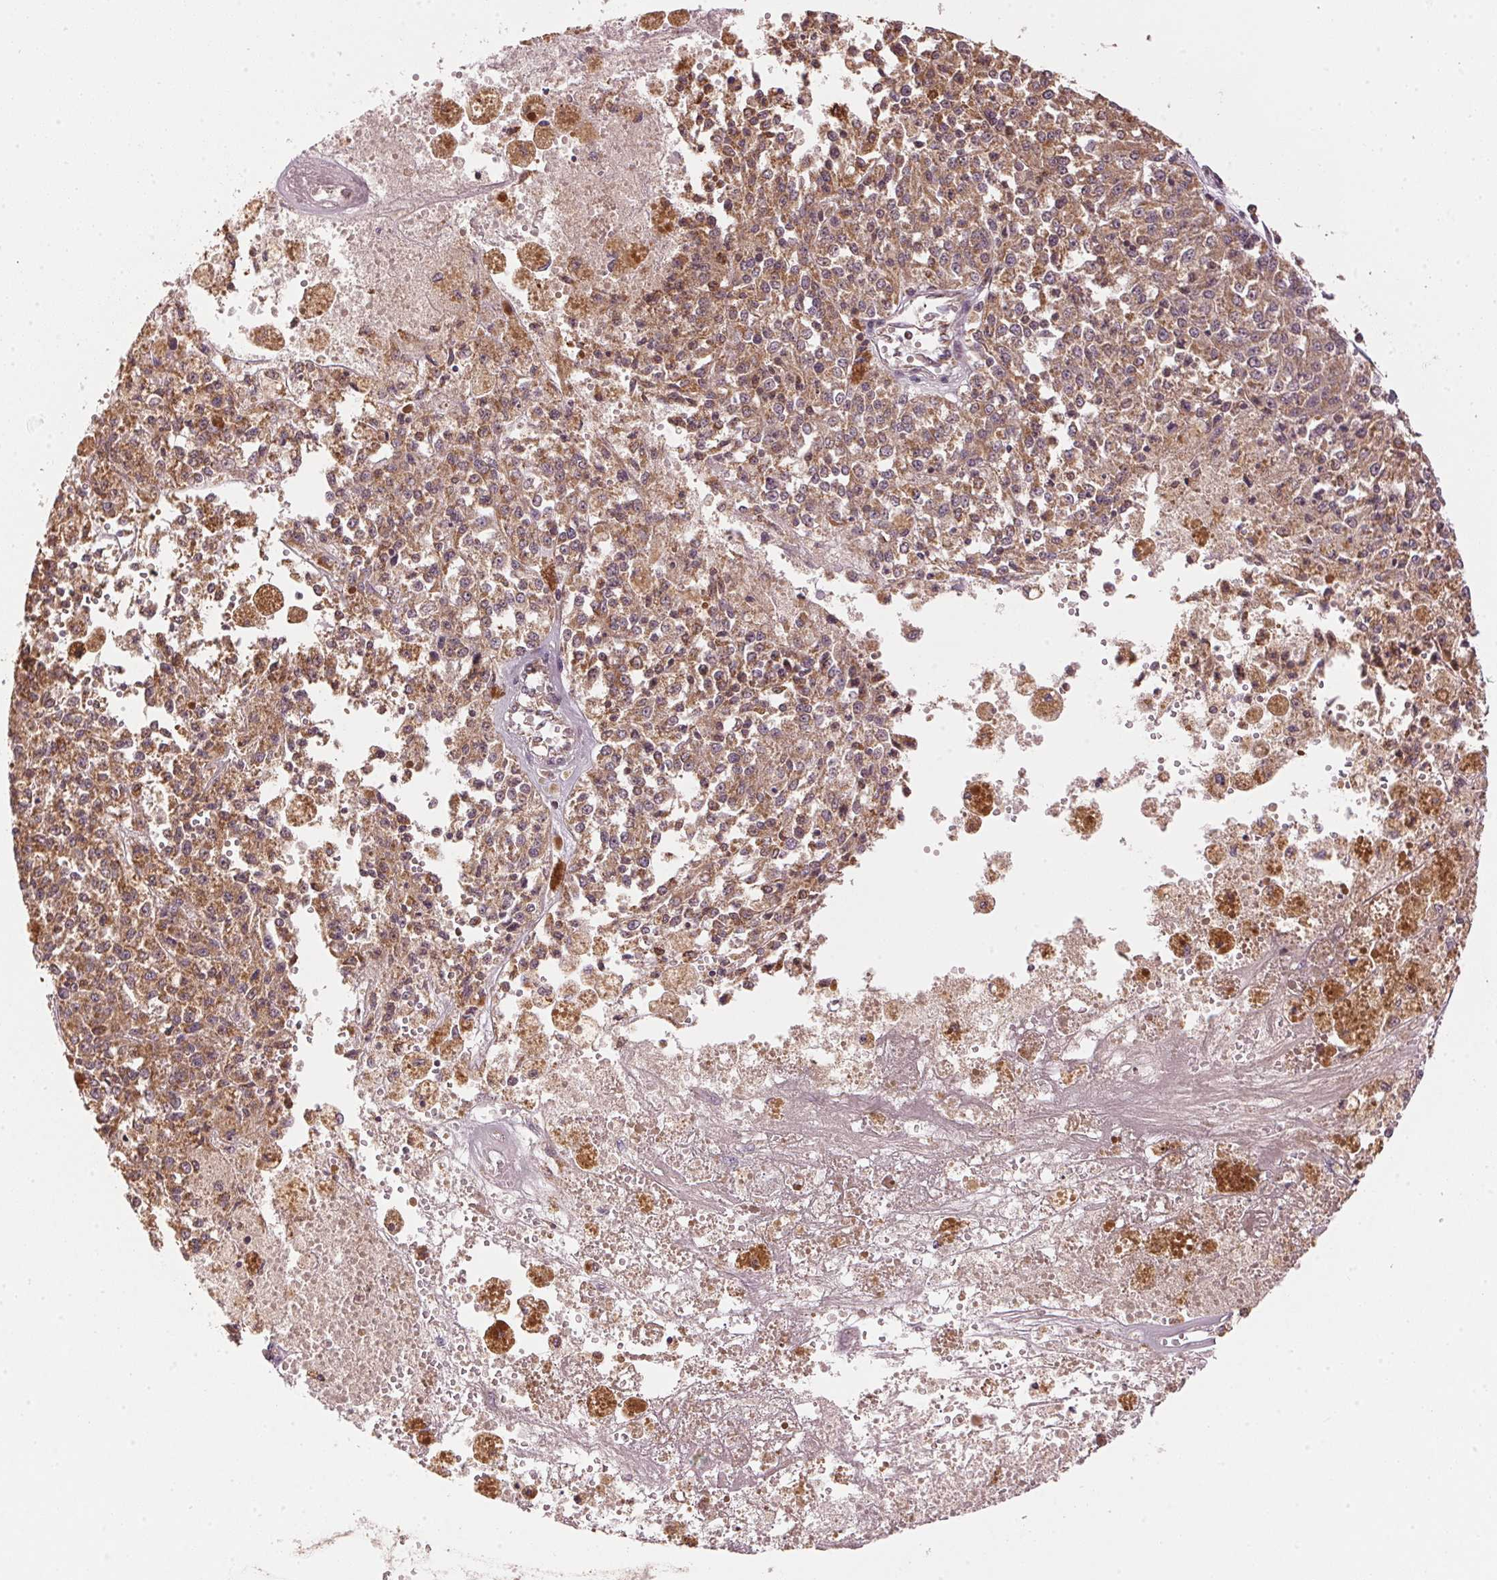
{"staining": {"intensity": "moderate", "quantity": ">75%", "location": "cytoplasmic/membranous"}, "tissue": "melanoma", "cell_type": "Tumor cells", "image_type": "cancer", "snomed": [{"axis": "morphology", "description": "Malignant melanoma, Metastatic site"}, {"axis": "topography", "description": "Lymph node"}], "caption": "Immunohistochemistry of human malignant melanoma (metastatic site) exhibits medium levels of moderate cytoplasmic/membranous positivity in approximately >75% of tumor cells.", "gene": "ARHGAP6", "patient": {"sex": "female", "age": 64}}